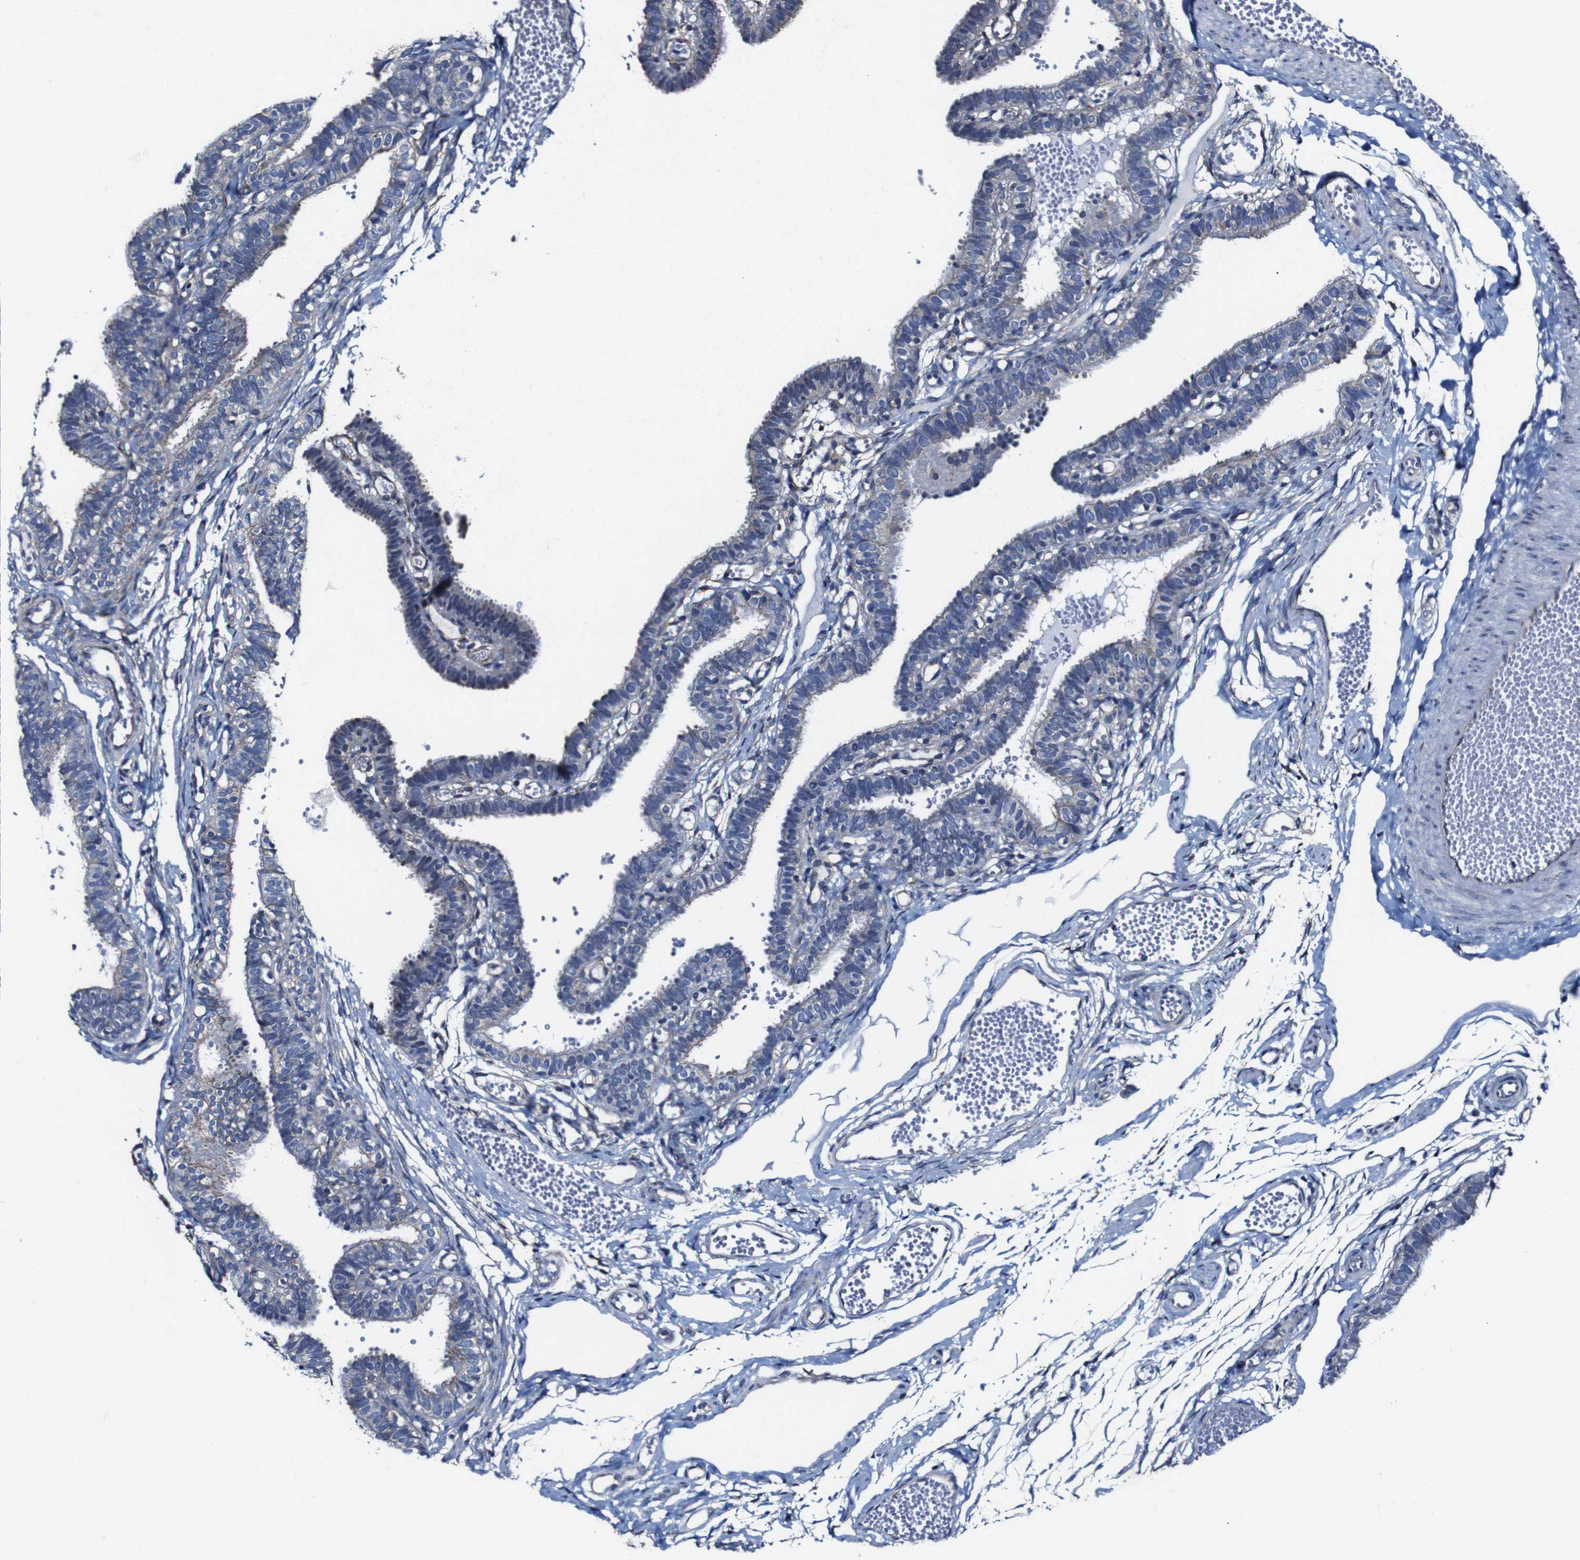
{"staining": {"intensity": "moderate", "quantity": "25%-75%", "location": "cytoplasmic/membranous"}, "tissue": "fallopian tube", "cell_type": "Glandular cells", "image_type": "normal", "snomed": [{"axis": "morphology", "description": "Normal tissue, NOS"}, {"axis": "topography", "description": "Fallopian tube"}, {"axis": "topography", "description": "Placenta"}], "caption": "An IHC micrograph of normal tissue is shown. Protein staining in brown highlights moderate cytoplasmic/membranous positivity in fallopian tube within glandular cells.", "gene": "CSF1R", "patient": {"sex": "female", "age": 34}}